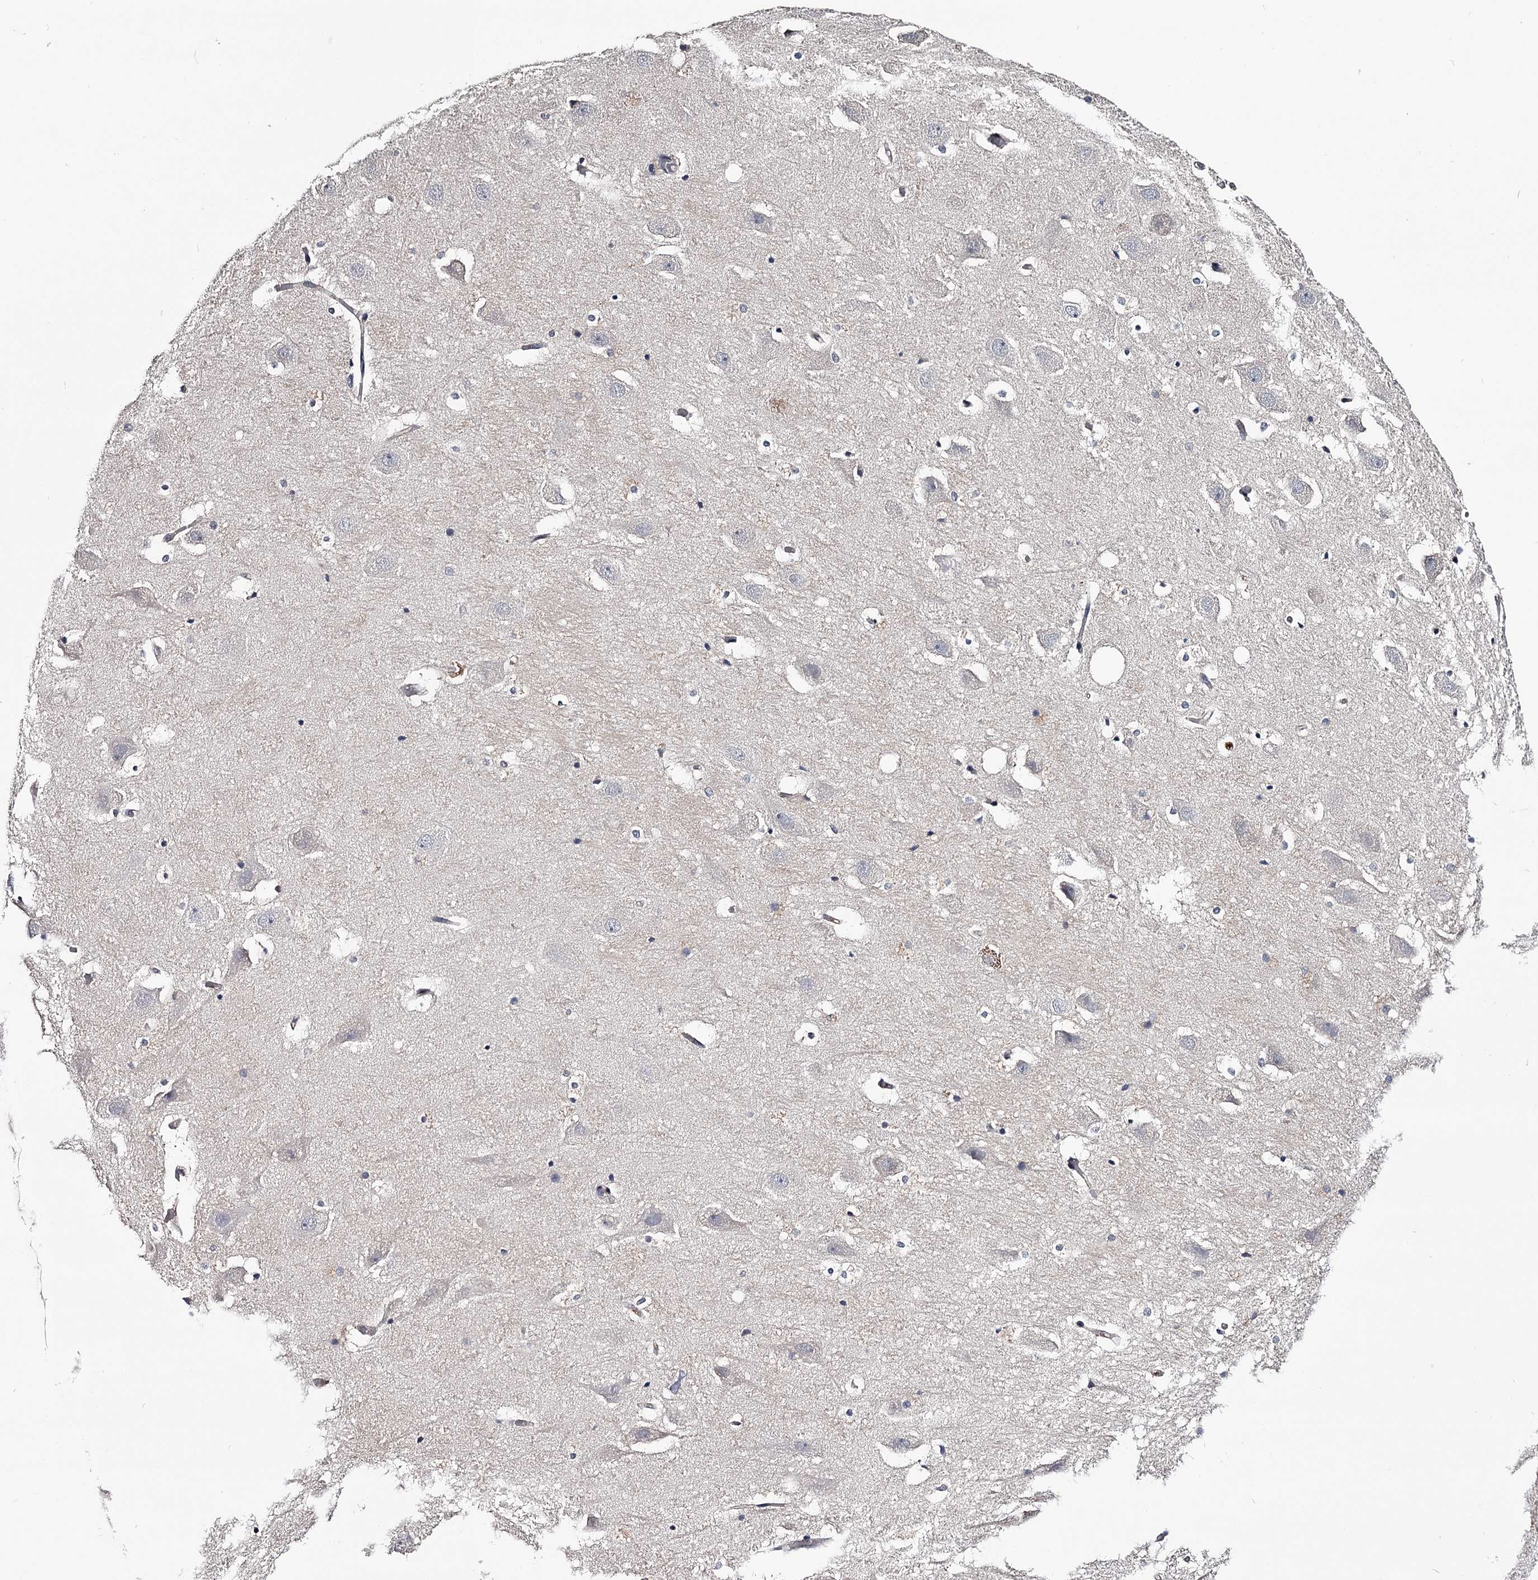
{"staining": {"intensity": "negative", "quantity": "none", "location": "none"}, "tissue": "hippocampus", "cell_type": "Glial cells", "image_type": "normal", "snomed": [{"axis": "morphology", "description": "Normal tissue, NOS"}, {"axis": "topography", "description": "Hippocampus"}], "caption": "Human hippocampus stained for a protein using immunohistochemistry shows no expression in glial cells.", "gene": "GSTO1", "patient": {"sex": "female", "age": 52}}